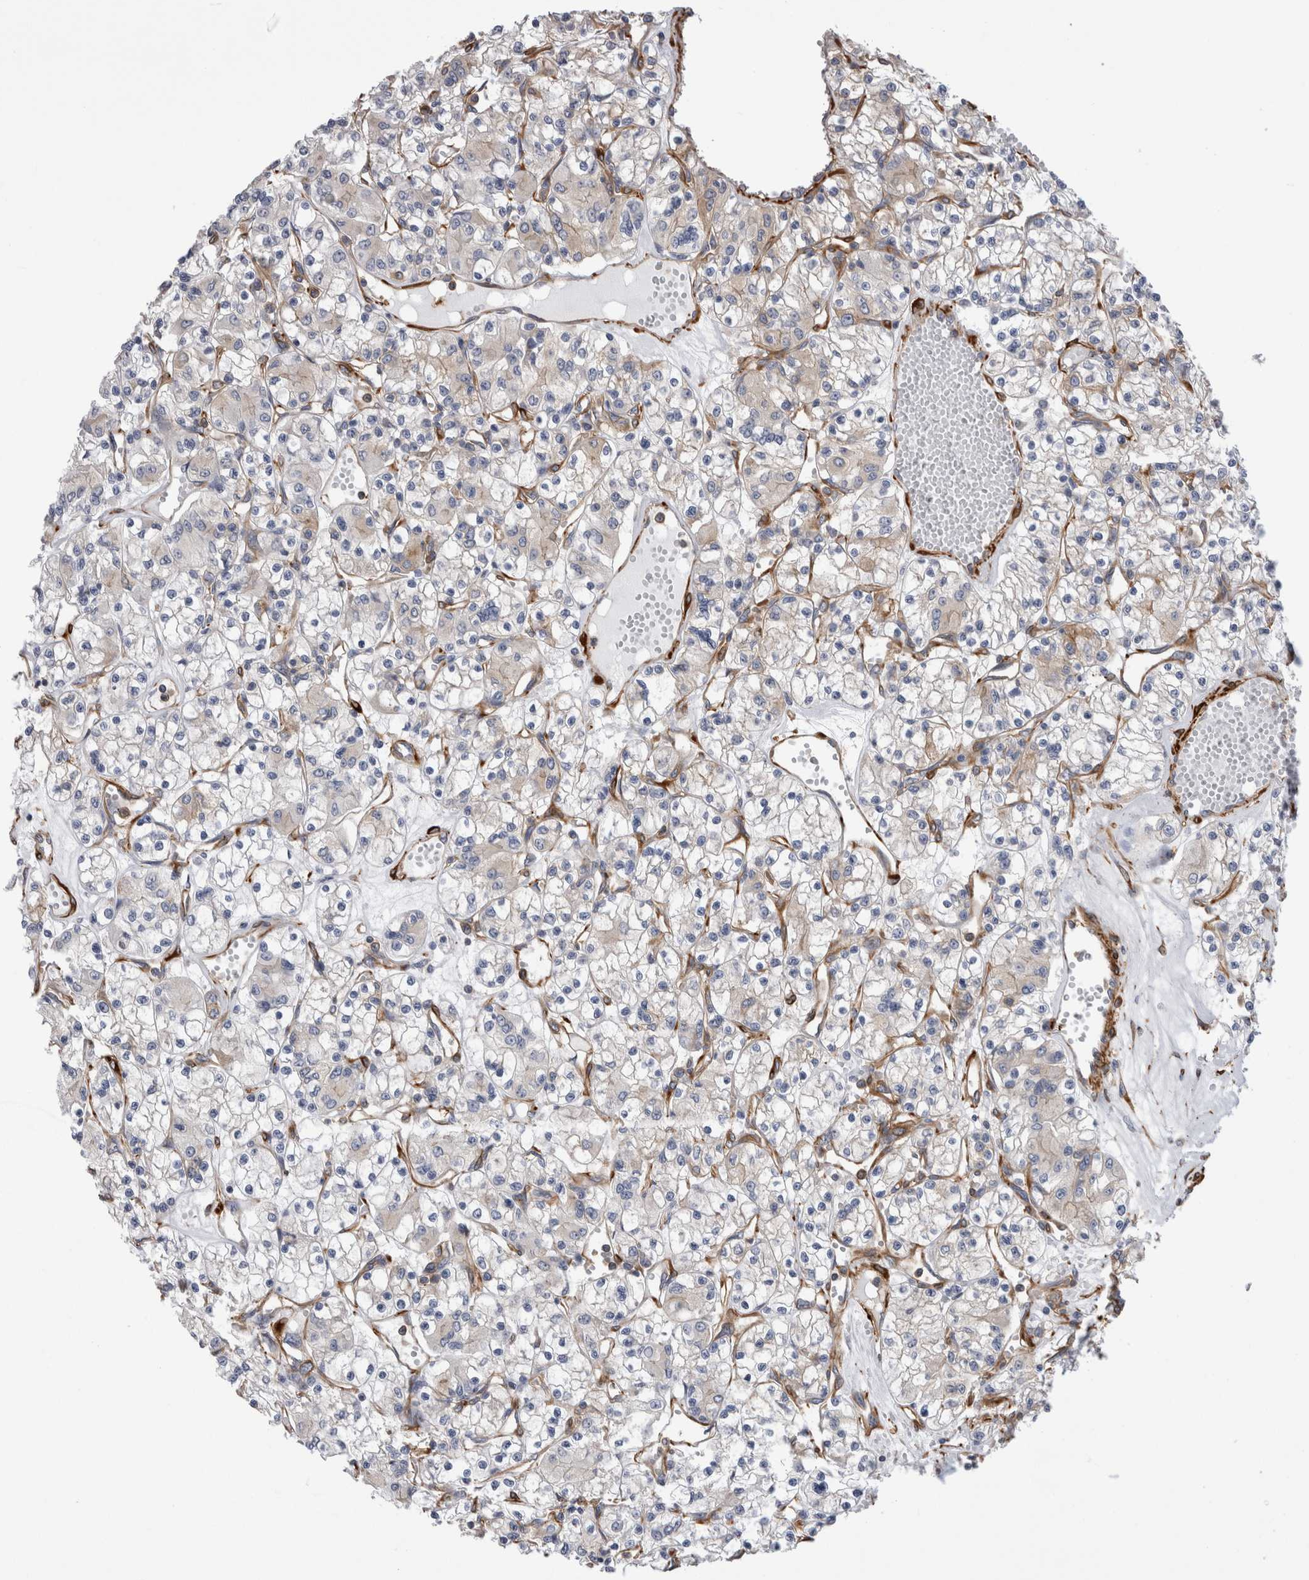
{"staining": {"intensity": "negative", "quantity": "none", "location": "none"}, "tissue": "renal cancer", "cell_type": "Tumor cells", "image_type": "cancer", "snomed": [{"axis": "morphology", "description": "Adenocarcinoma, NOS"}, {"axis": "topography", "description": "Kidney"}], "caption": "Tumor cells are negative for protein expression in human adenocarcinoma (renal).", "gene": "EPRS1", "patient": {"sex": "female", "age": 59}}